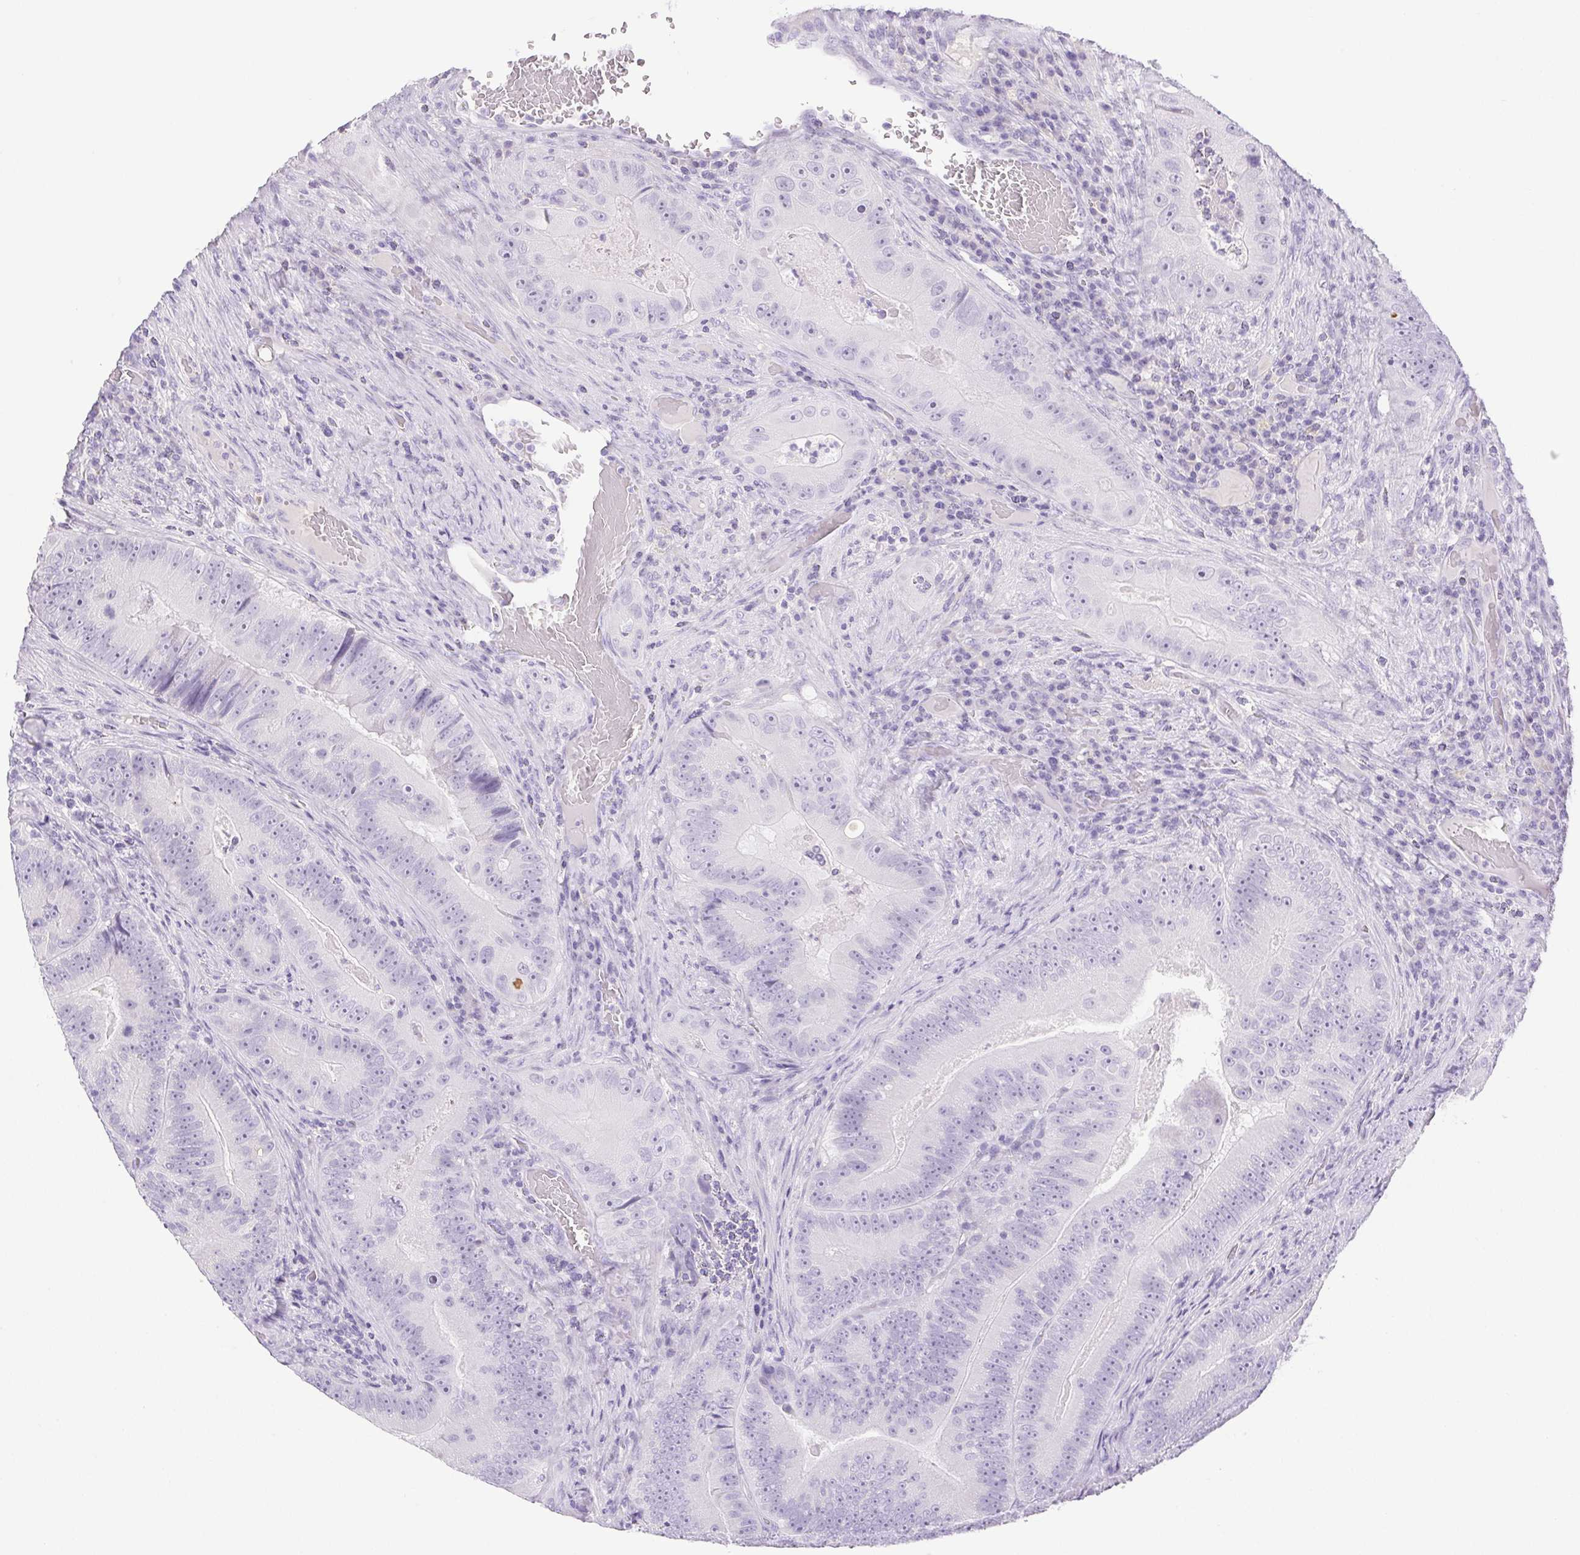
{"staining": {"intensity": "negative", "quantity": "none", "location": "none"}, "tissue": "colorectal cancer", "cell_type": "Tumor cells", "image_type": "cancer", "snomed": [{"axis": "morphology", "description": "Adenocarcinoma, NOS"}, {"axis": "topography", "description": "Colon"}], "caption": "Tumor cells show no significant staining in adenocarcinoma (colorectal).", "gene": "PAPPA2", "patient": {"sex": "female", "age": 86}}